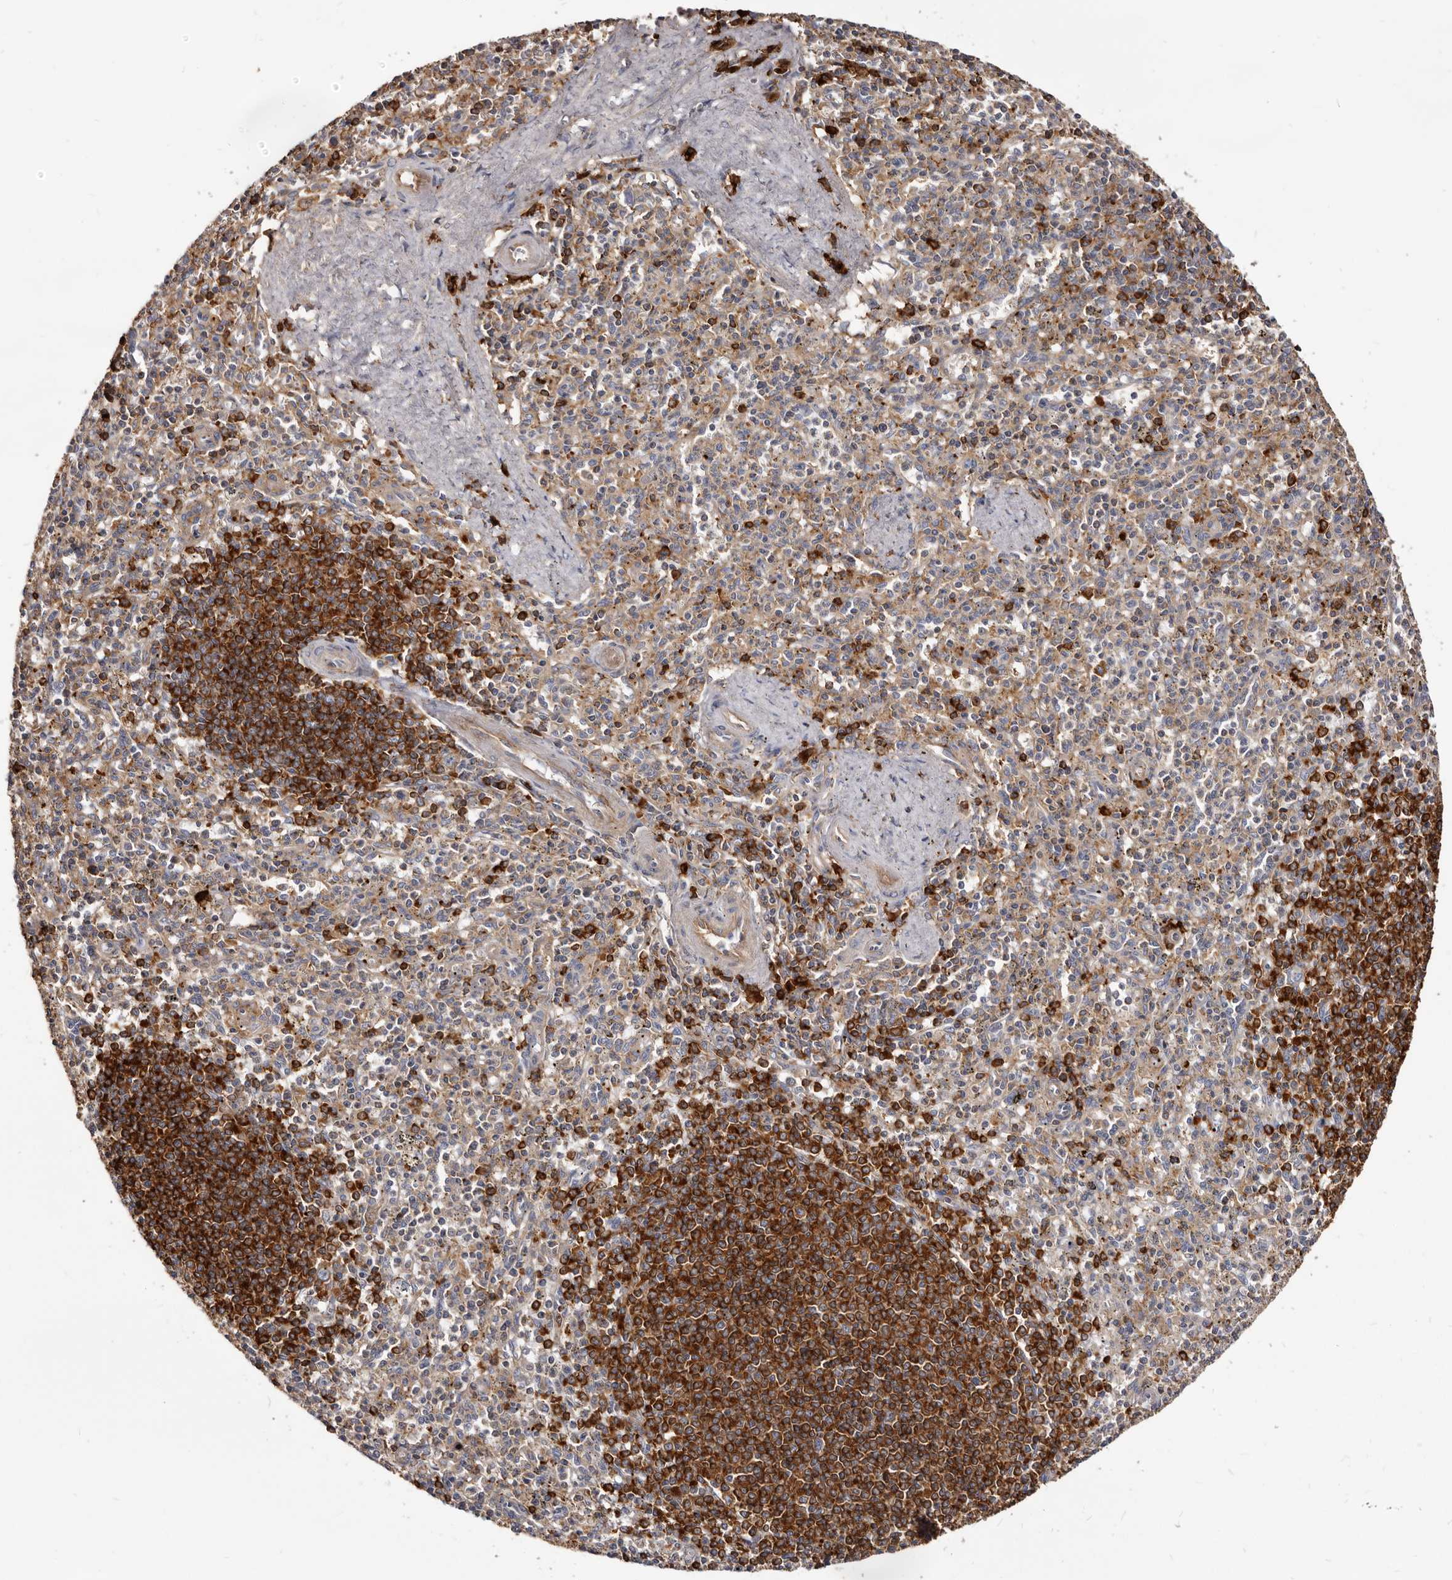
{"staining": {"intensity": "strong", "quantity": "<25%", "location": "cytoplasmic/membranous"}, "tissue": "spleen", "cell_type": "Cells in red pulp", "image_type": "normal", "snomed": [{"axis": "morphology", "description": "Normal tissue, NOS"}, {"axis": "topography", "description": "Spleen"}], "caption": "This histopathology image shows immunohistochemistry staining of unremarkable spleen, with medium strong cytoplasmic/membranous staining in approximately <25% of cells in red pulp.", "gene": "TPD52", "patient": {"sex": "male", "age": 72}}